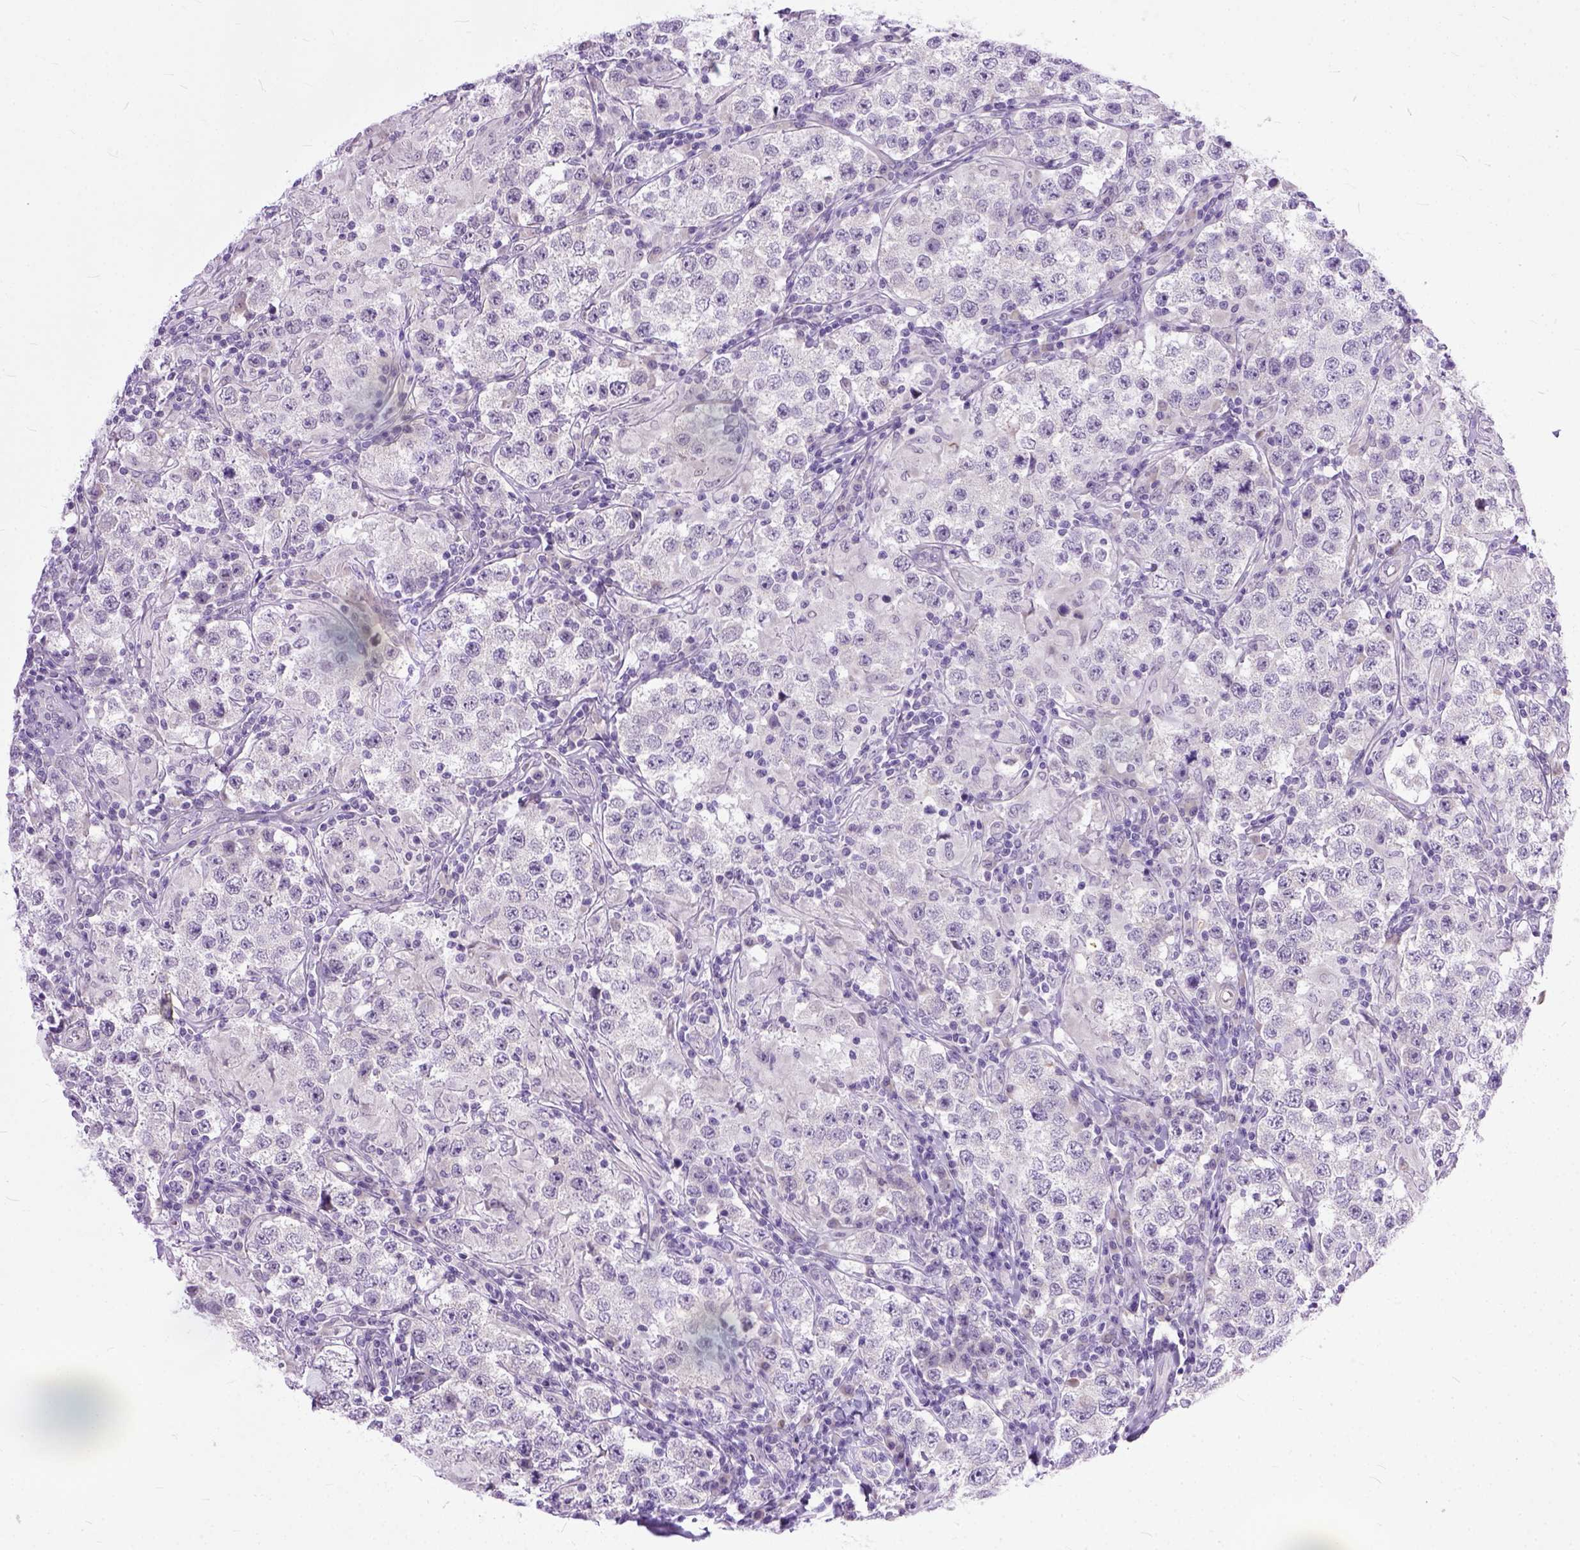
{"staining": {"intensity": "negative", "quantity": "none", "location": "none"}, "tissue": "testis cancer", "cell_type": "Tumor cells", "image_type": "cancer", "snomed": [{"axis": "morphology", "description": "Seminoma, NOS"}, {"axis": "morphology", "description": "Carcinoma, Embryonal, NOS"}, {"axis": "topography", "description": "Testis"}], "caption": "IHC histopathology image of neoplastic tissue: testis cancer stained with DAB (3,3'-diaminobenzidine) reveals no significant protein staining in tumor cells.", "gene": "TCEAL7", "patient": {"sex": "male", "age": 41}}